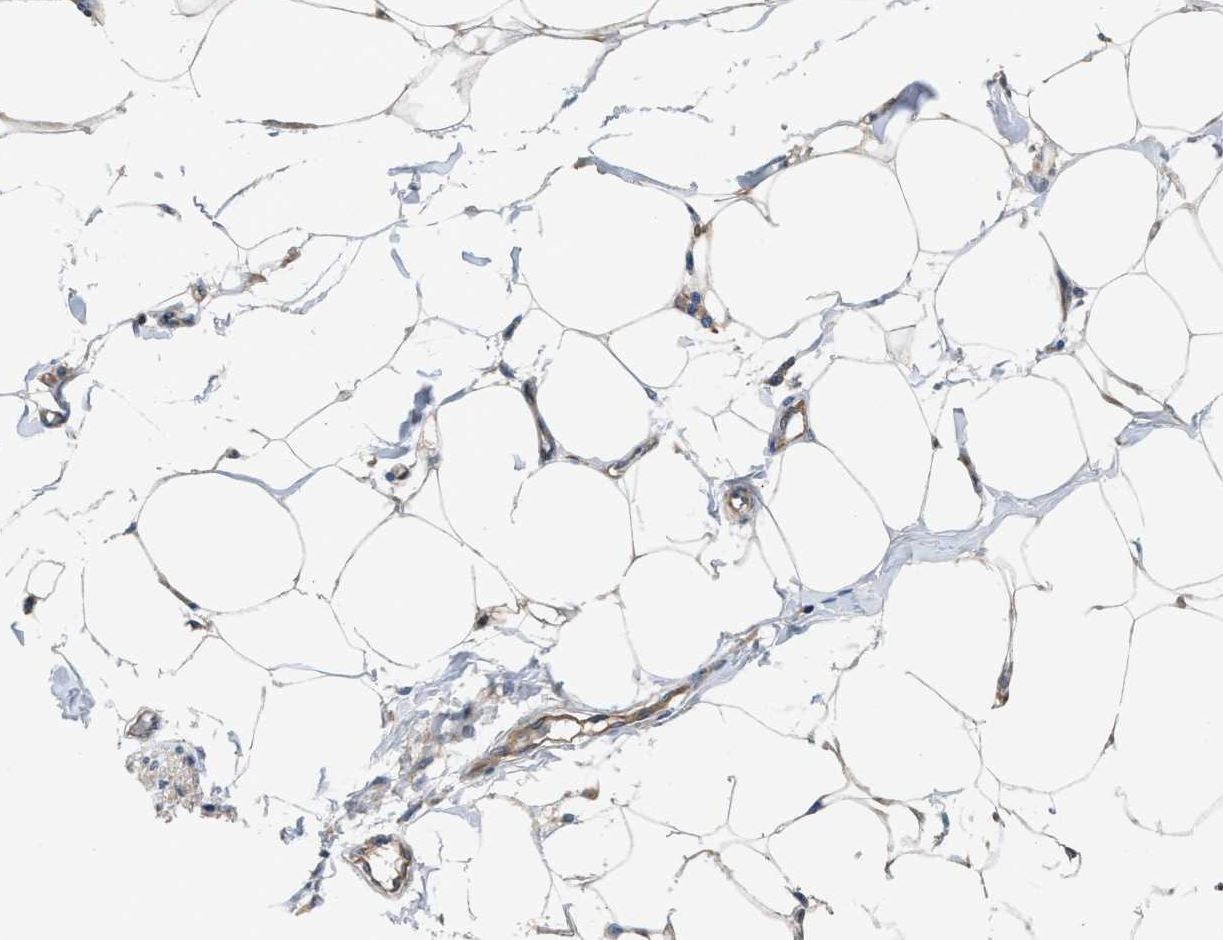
{"staining": {"intensity": "negative", "quantity": "none", "location": "none"}, "tissue": "adipose tissue", "cell_type": "Adipocytes", "image_type": "normal", "snomed": [{"axis": "morphology", "description": "Normal tissue, NOS"}, {"axis": "morphology", "description": "Adenocarcinoma, NOS"}, {"axis": "topography", "description": "Colon"}, {"axis": "topography", "description": "Peripheral nerve tissue"}], "caption": "Protein analysis of benign adipose tissue exhibits no significant positivity in adipocytes. (DAB IHC visualized using brightfield microscopy, high magnification).", "gene": "CYB5D1", "patient": {"sex": "male", "age": 14}}